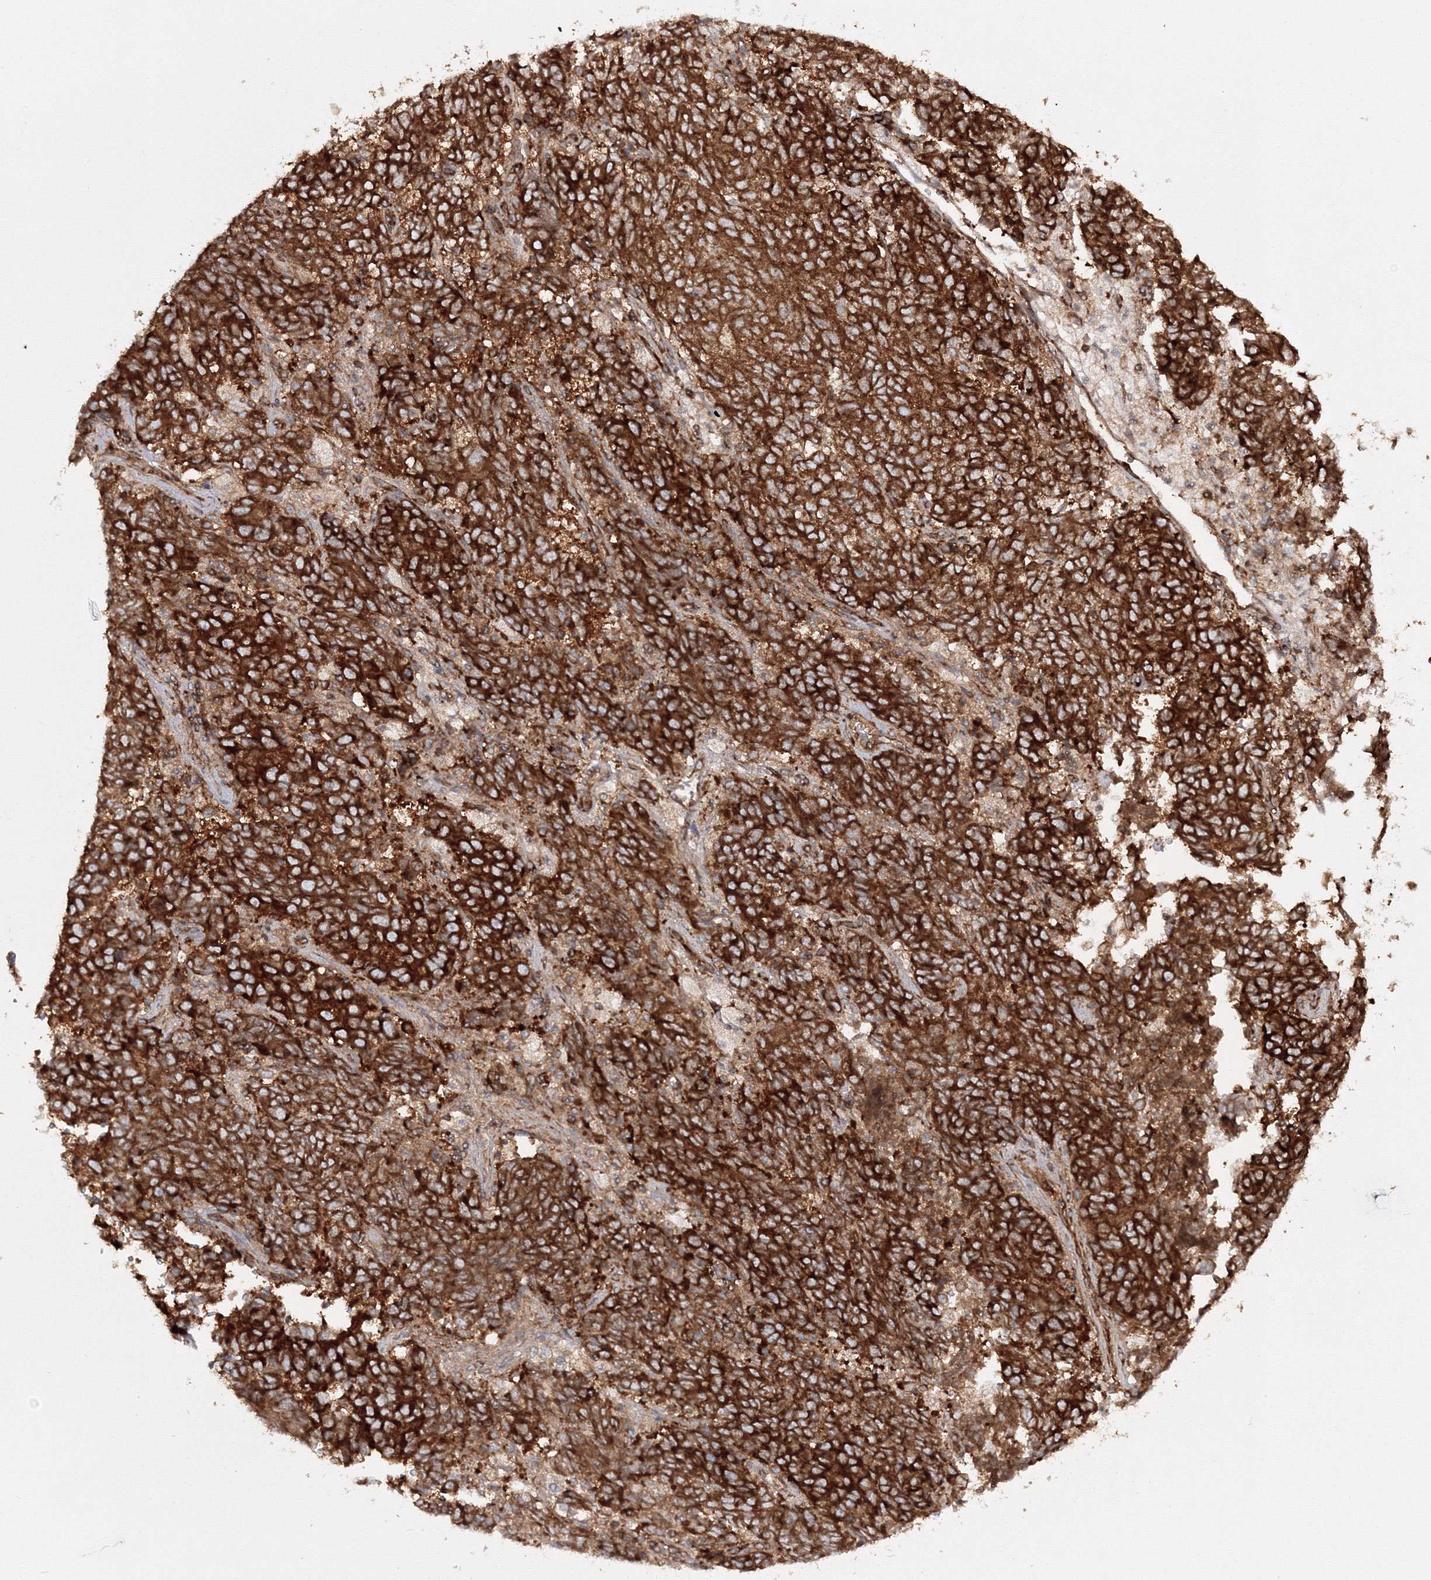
{"staining": {"intensity": "strong", "quantity": ">75%", "location": "cytoplasmic/membranous"}, "tissue": "endometrial cancer", "cell_type": "Tumor cells", "image_type": "cancer", "snomed": [{"axis": "morphology", "description": "Adenocarcinoma, NOS"}, {"axis": "topography", "description": "Endometrium"}], "caption": "Endometrial adenocarcinoma stained for a protein (brown) reveals strong cytoplasmic/membranous positive staining in approximately >75% of tumor cells.", "gene": "HARS1", "patient": {"sex": "female", "age": 80}}